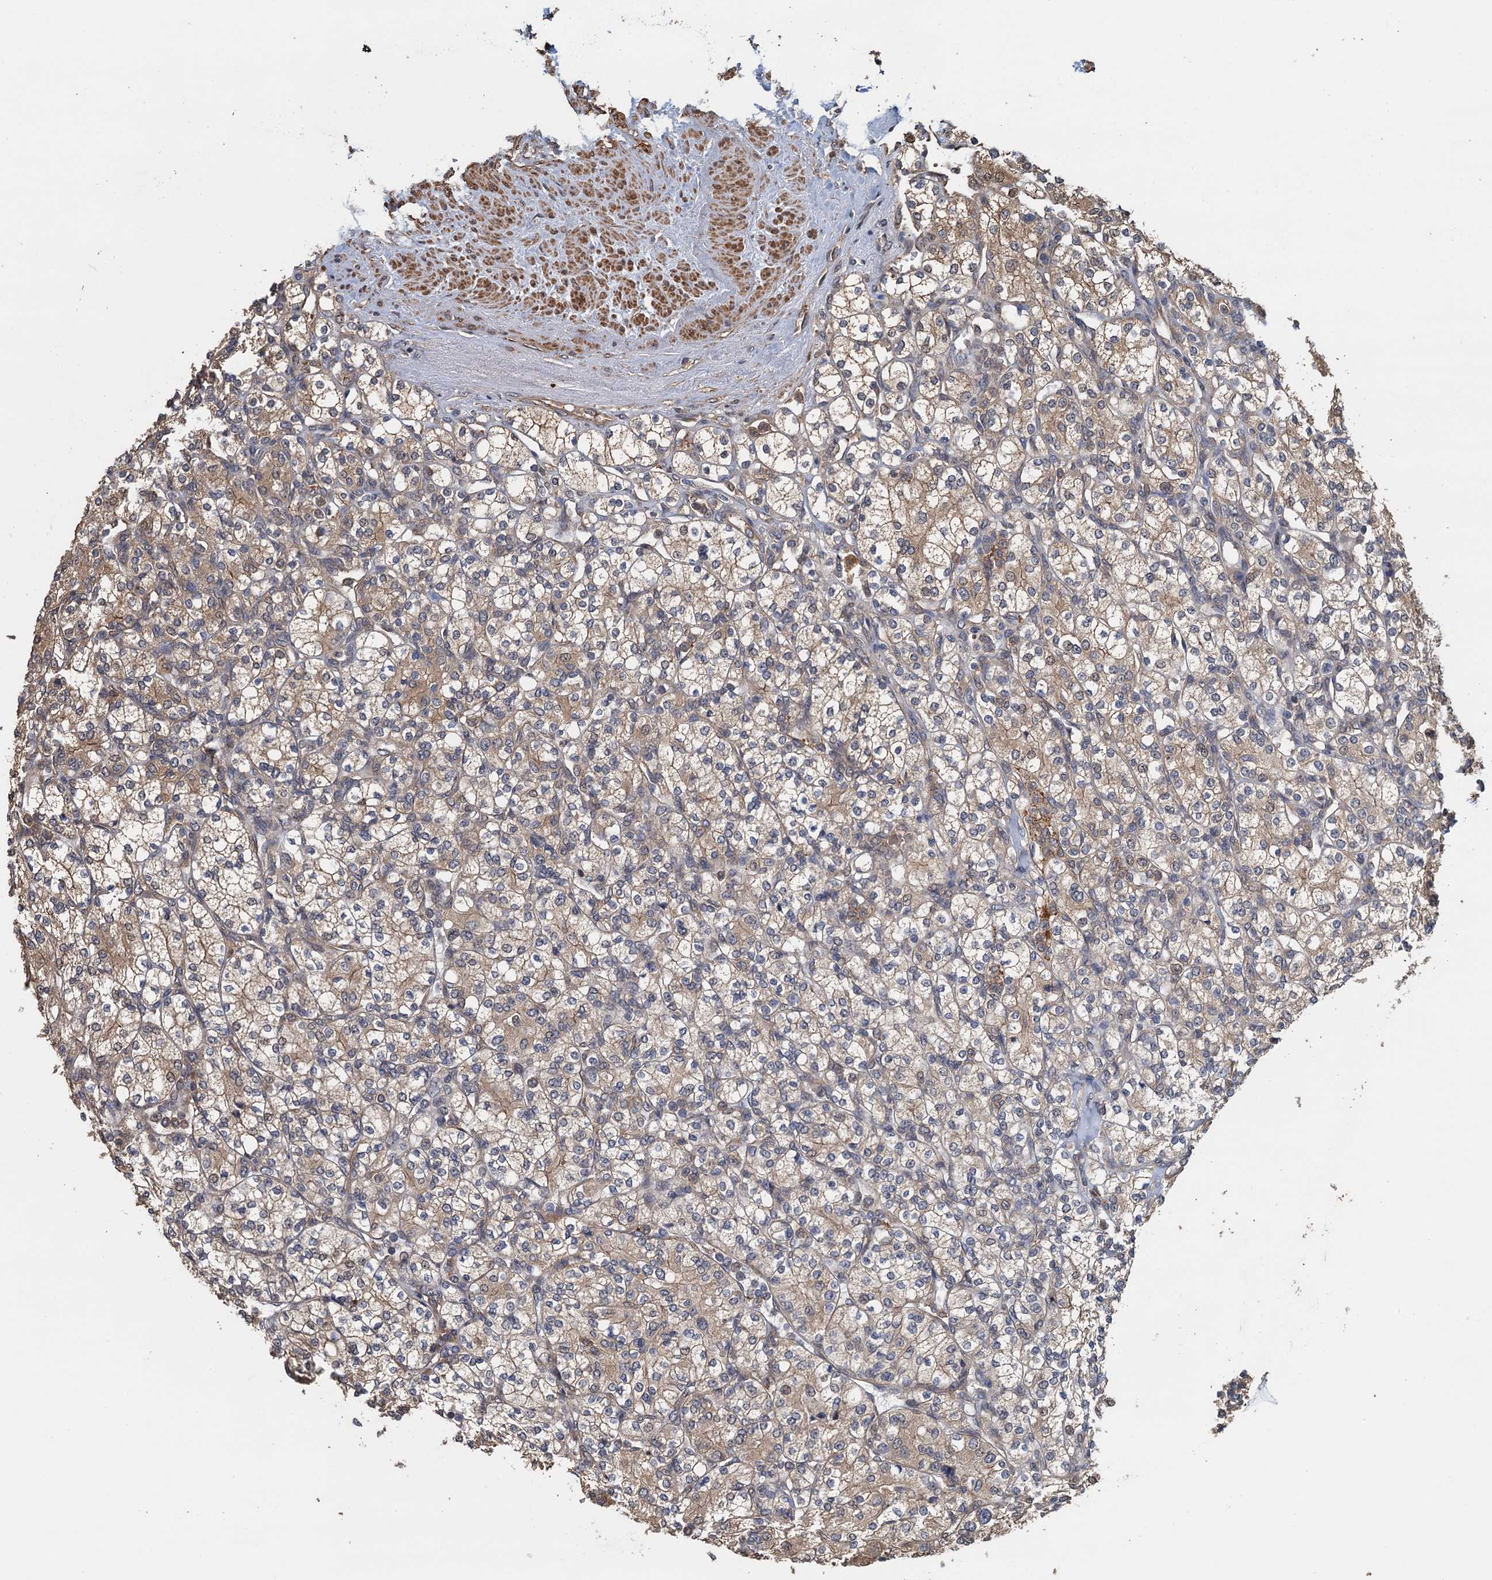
{"staining": {"intensity": "weak", "quantity": "25%-75%", "location": "cytoplasmic/membranous"}, "tissue": "renal cancer", "cell_type": "Tumor cells", "image_type": "cancer", "snomed": [{"axis": "morphology", "description": "Adenocarcinoma, NOS"}, {"axis": "topography", "description": "Kidney"}], "caption": "Renal cancer stained for a protein demonstrates weak cytoplasmic/membranous positivity in tumor cells.", "gene": "MEAK7", "patient": {"sex": "male", "age": 77}}